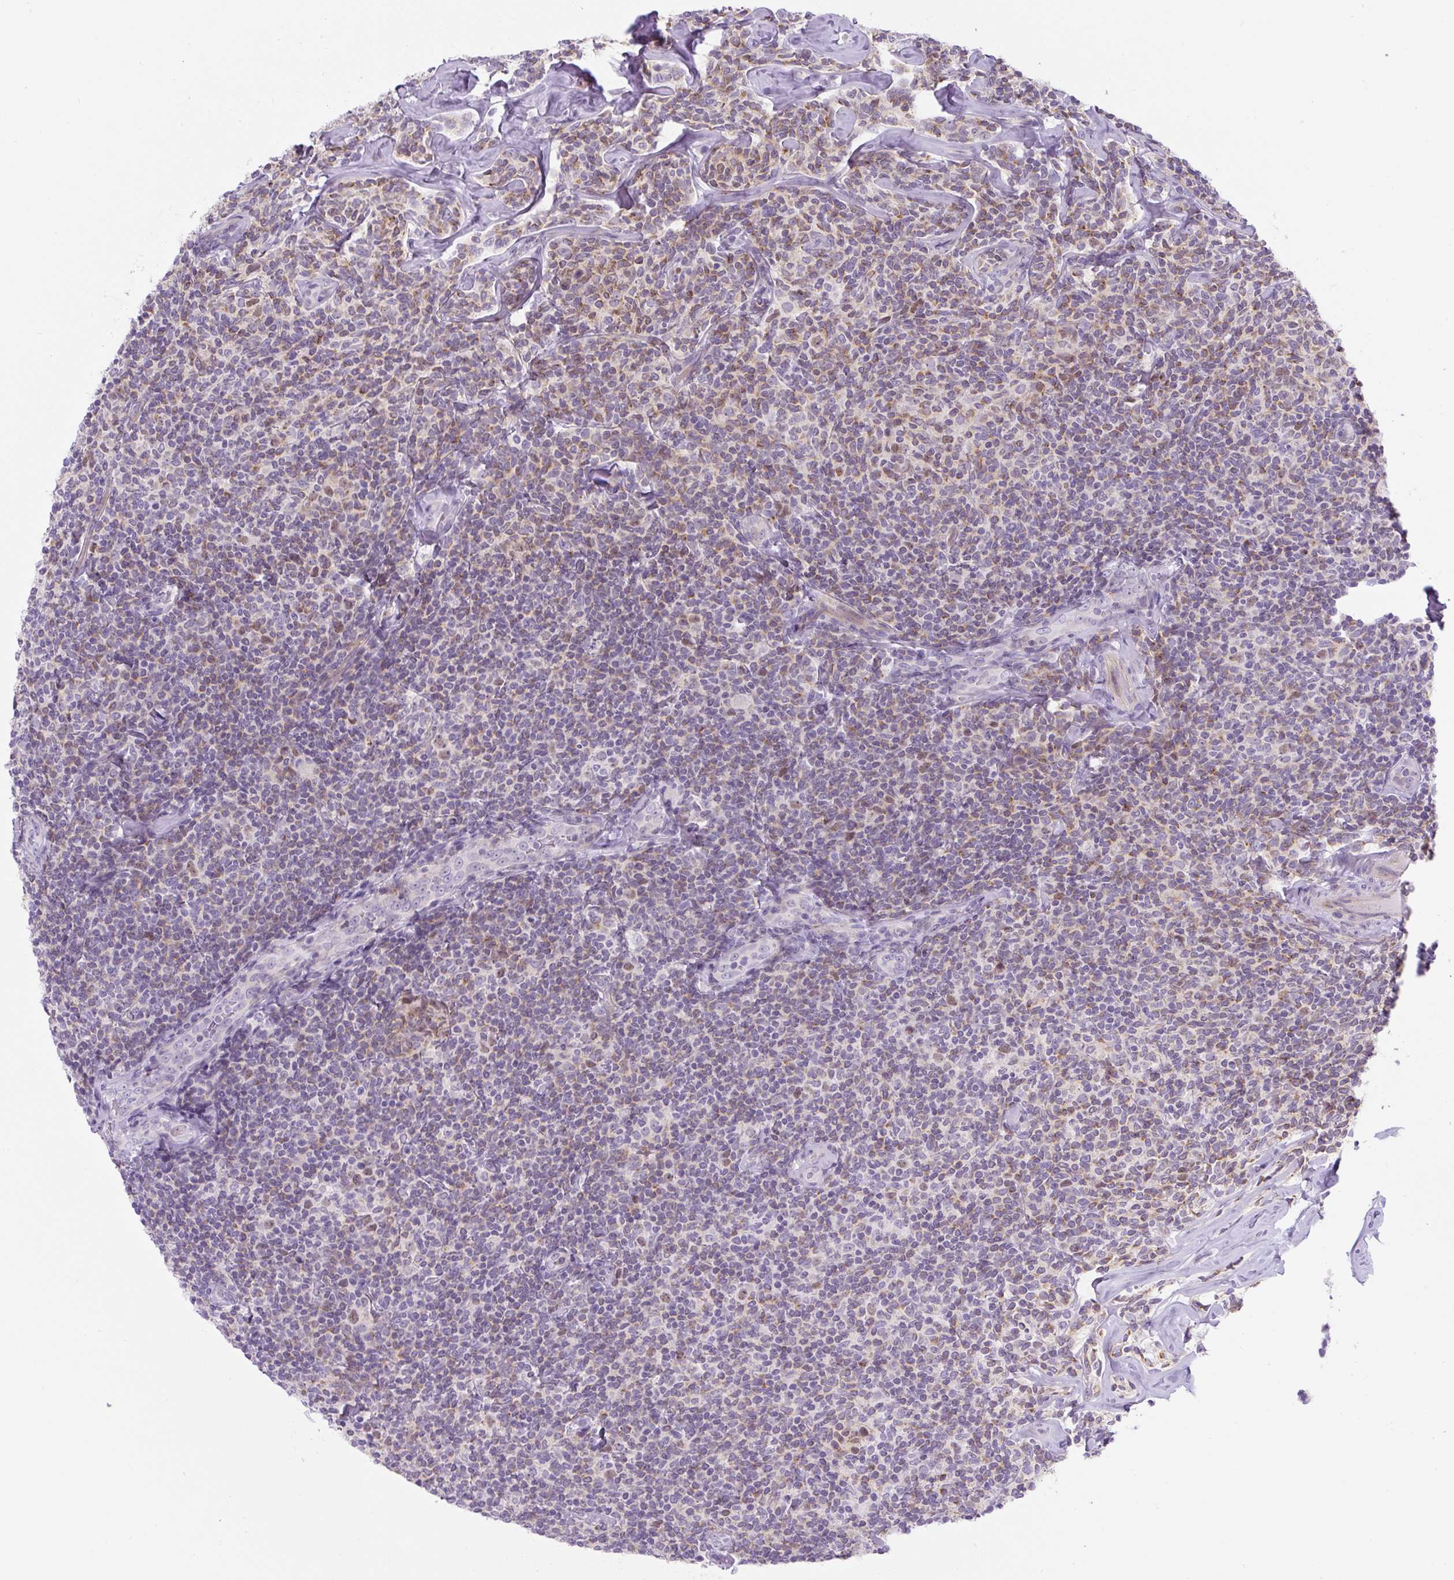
{"staining": {"intensity": "weak", "quantity": "25%-75%", "location": "cytoplasmic/membranous"}, "tissue": "lymphoma", "cell_type": "Tumor cells", "image_type": "cancer", "snomed": [{"axis": "morphology", "description": "Malignant lymphoma, non-Hodgkin's type, Low grade"}, {"axis": "topography", "description": "Lymph node"}], "caption": "The immunohistochemical stain highlights weak cytoplasmic/membranous expression in tumor cells of lymphoma tissue.", "gene": "ADAMTS19", "patient": {"sex": "female", "age": 56}}